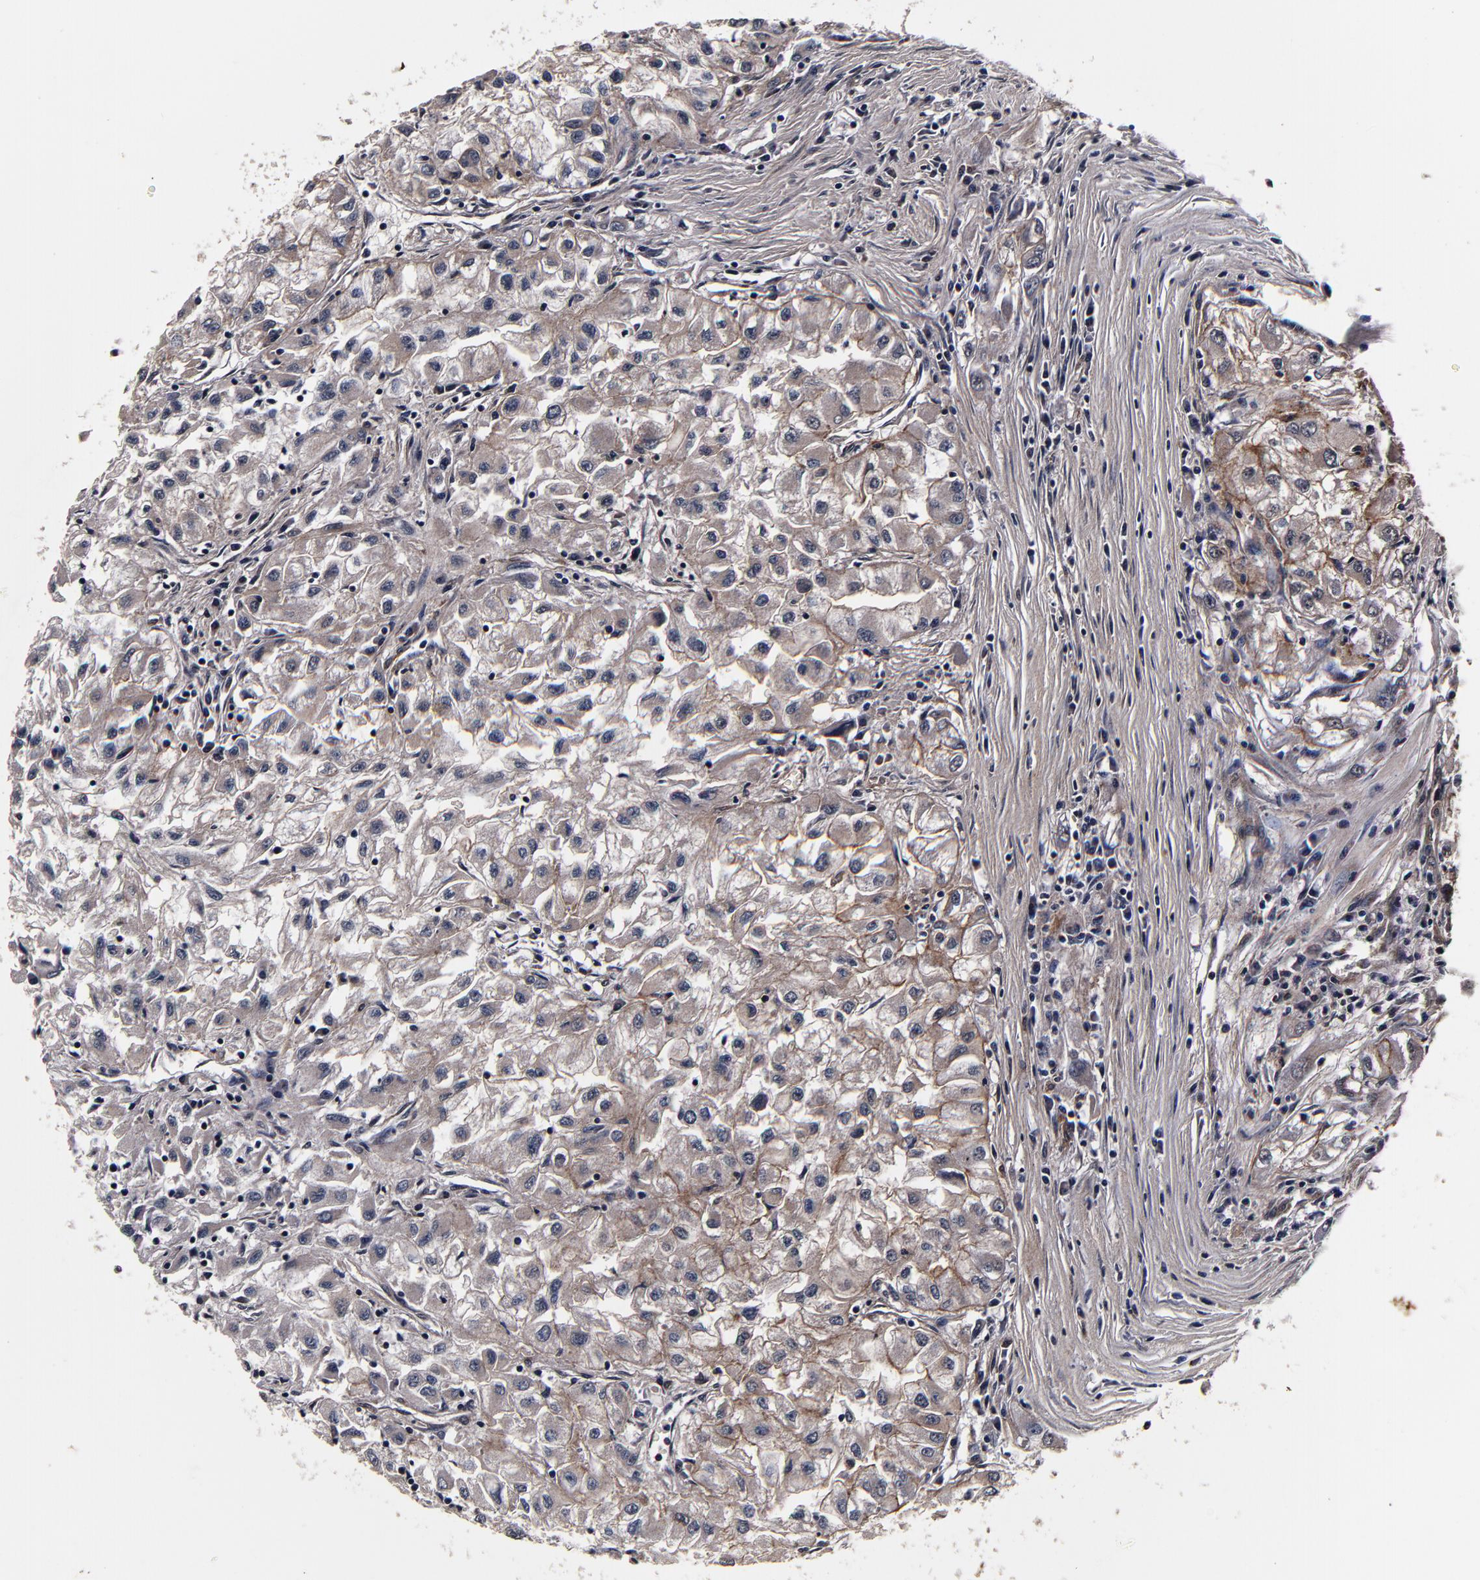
{"staining": {"intensity": "weak", "quantity": ">75%", "location": "cytoplasmic/membranous"}, "tissue": "renal cancer", "cell_type": "Tumor cells", "image_type": "cancer", "snomed": [{"axis": "morphology", "description": "Adenocarcinoma, NOS"}, {"axis": "topography", "description": "Kidney"}], "caption": "Immunohistochemistry (IHC) photomicrograph of renal cancer stained for a protein (brown), which displays low levels of weak cytoplasmic/membranous positivity in approximately >75% of tumor cells.", "gene": "MMP15", "patient": {"sex": "male", "age": 59}}